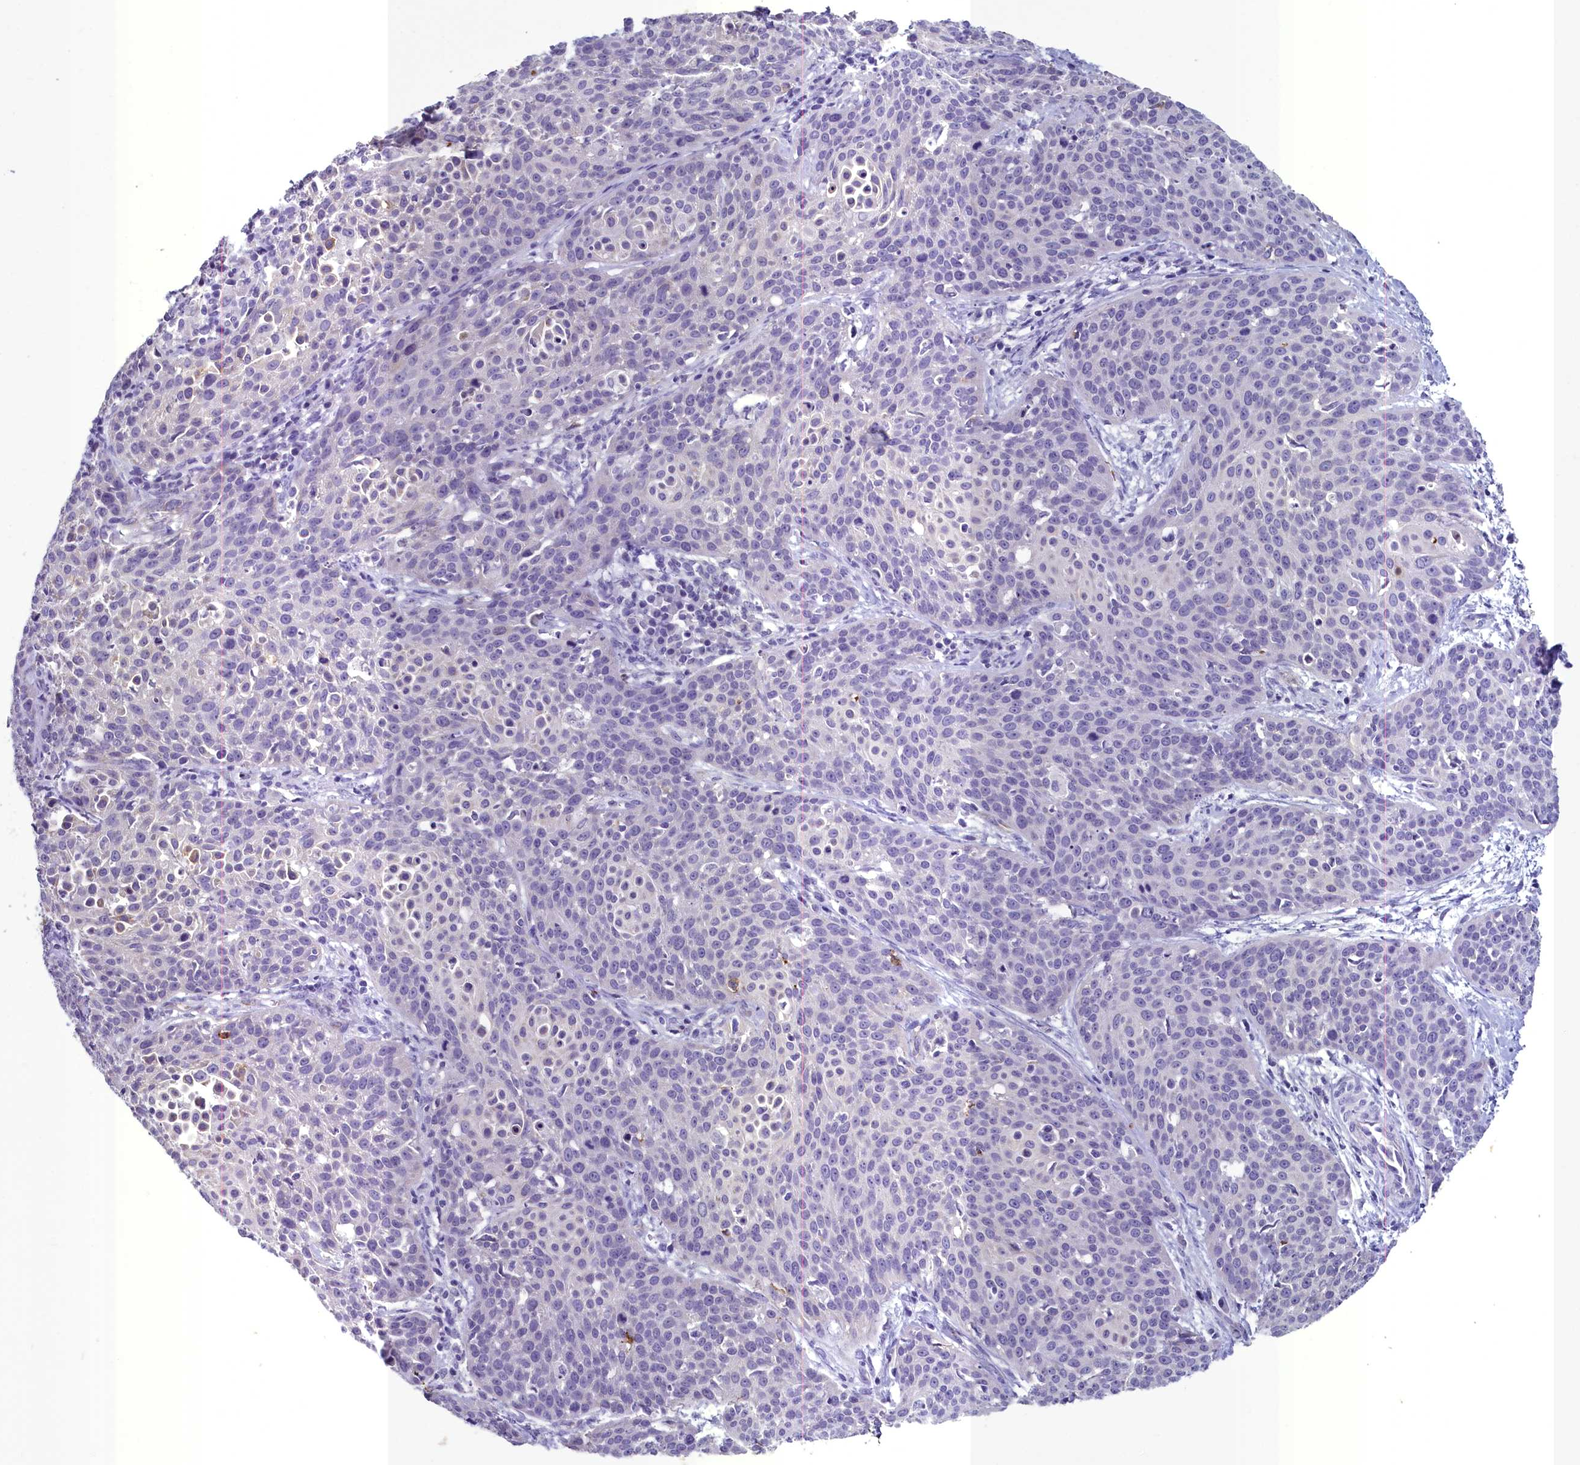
{"staining": {"intensity": "negative", "quantity": "none", "location": "none"}, "tissue": "cervical cancer", "cell_type": "Tumor cells", "image_type": "cancer", "snomed": [{"axis": "morphology", "description": "Squamous cell carcinoma, NOS"}, {"axis": "topography", "description": "Cervix"}], "caption": "High power microscopy micrograph of an immunohistochemistry image of cervical cancer, revealing no significant staining in tumor cells.", "gene": "INSC", "patient": {"sex": "female", "age": 38}}